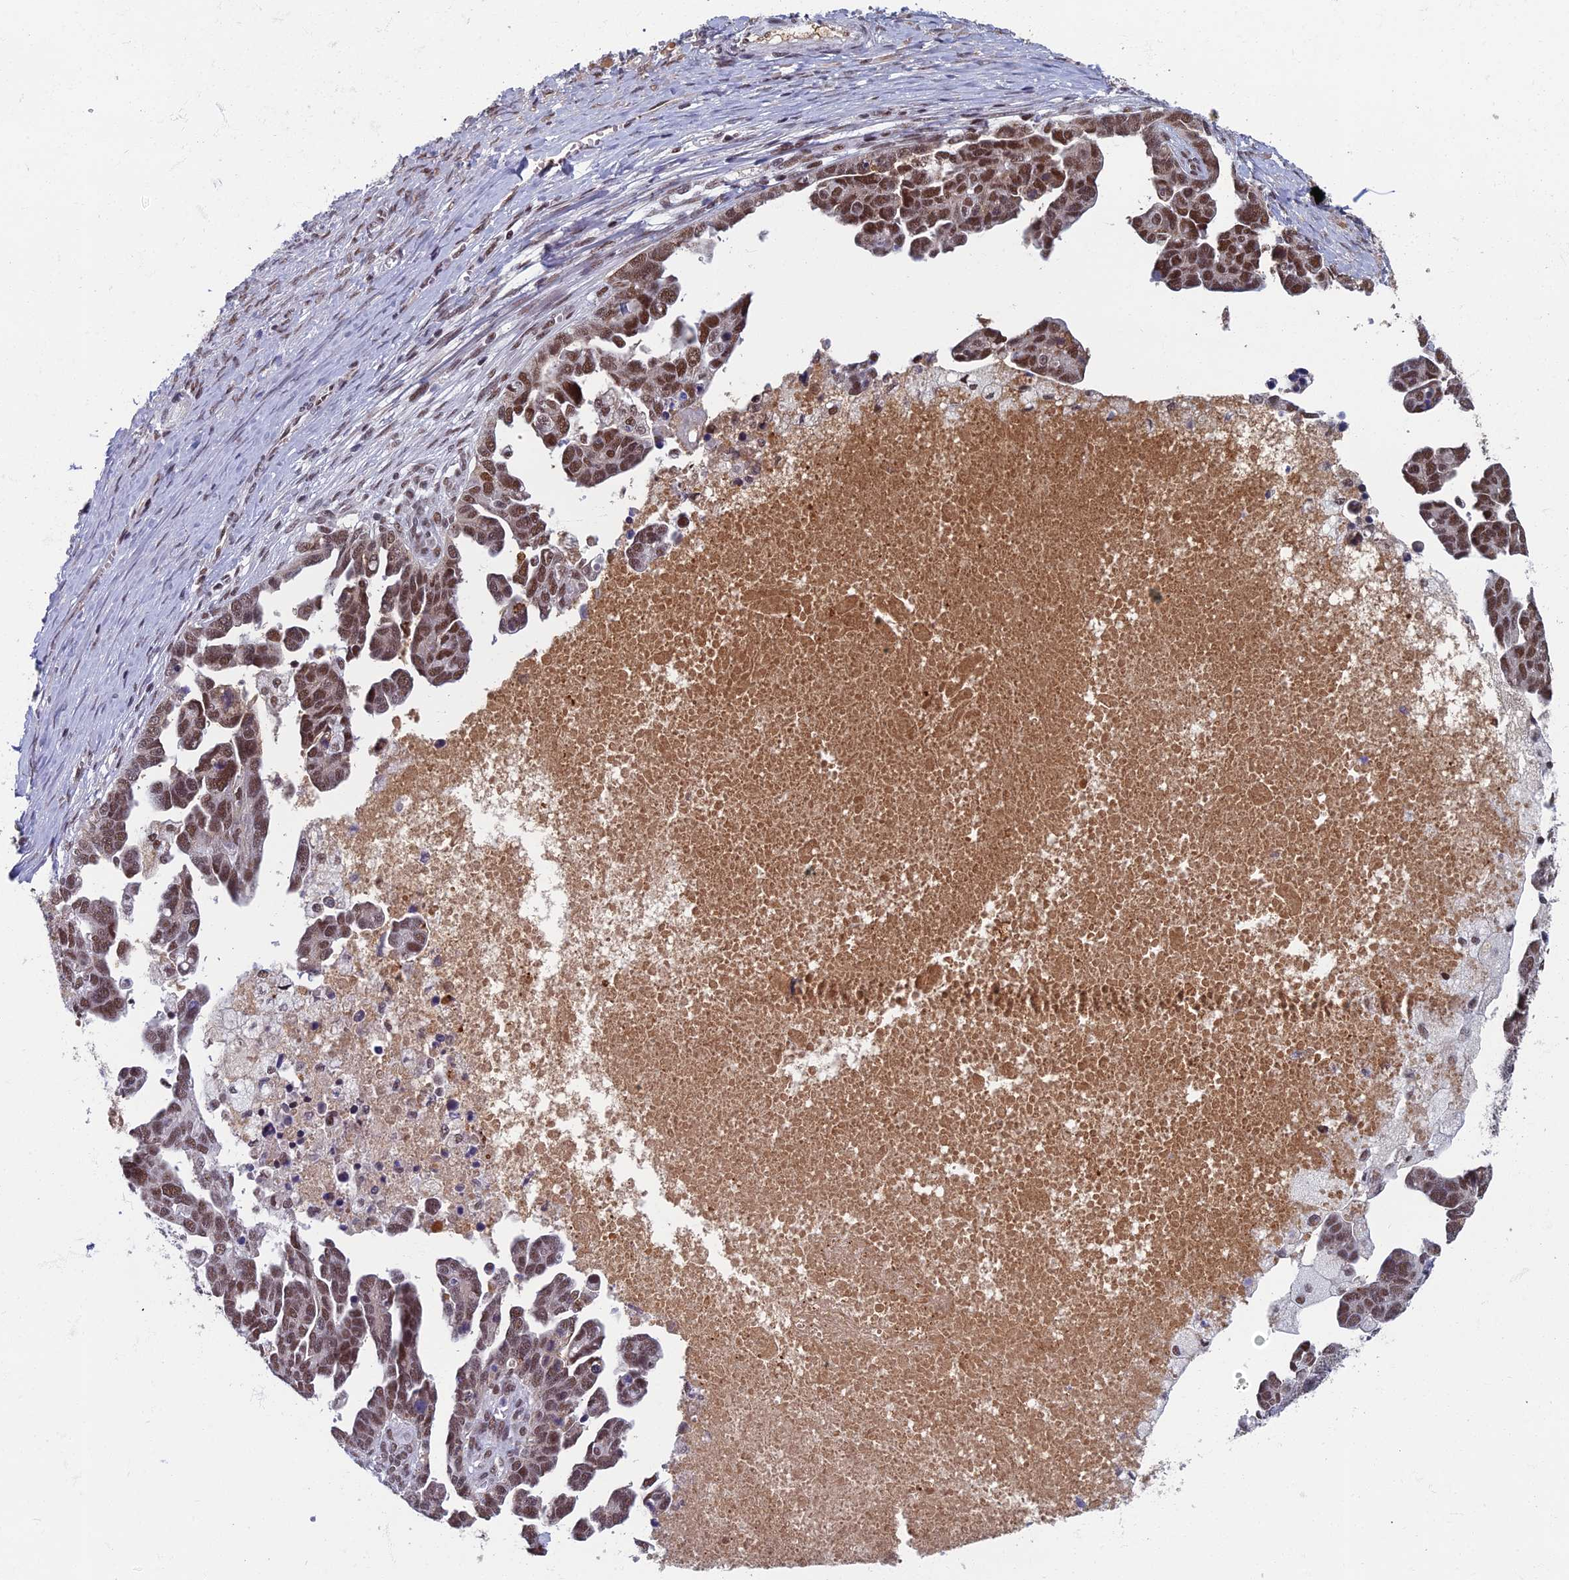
{"staining": {"intensity": "moderate", "quantity": ">75%", "location": "nuclear"}, "tissue": "ovarian cancer", "cell_type": "Tumor cells", "image_type": "cancer", "snomed": [{"axis": "morphology", "description": "Cystadenocarcinoma, serous, NOS"}, {"axis": "topography", "description": "Ovary"}], "caption": "IHC of human ovarian serous cystadenocarcinoma reveals medium levels of moderate nuclear positivity in approximately >75% of tumor cells.", "gene": "TAF13", "patient": {"sex": "female", "age": 54}}